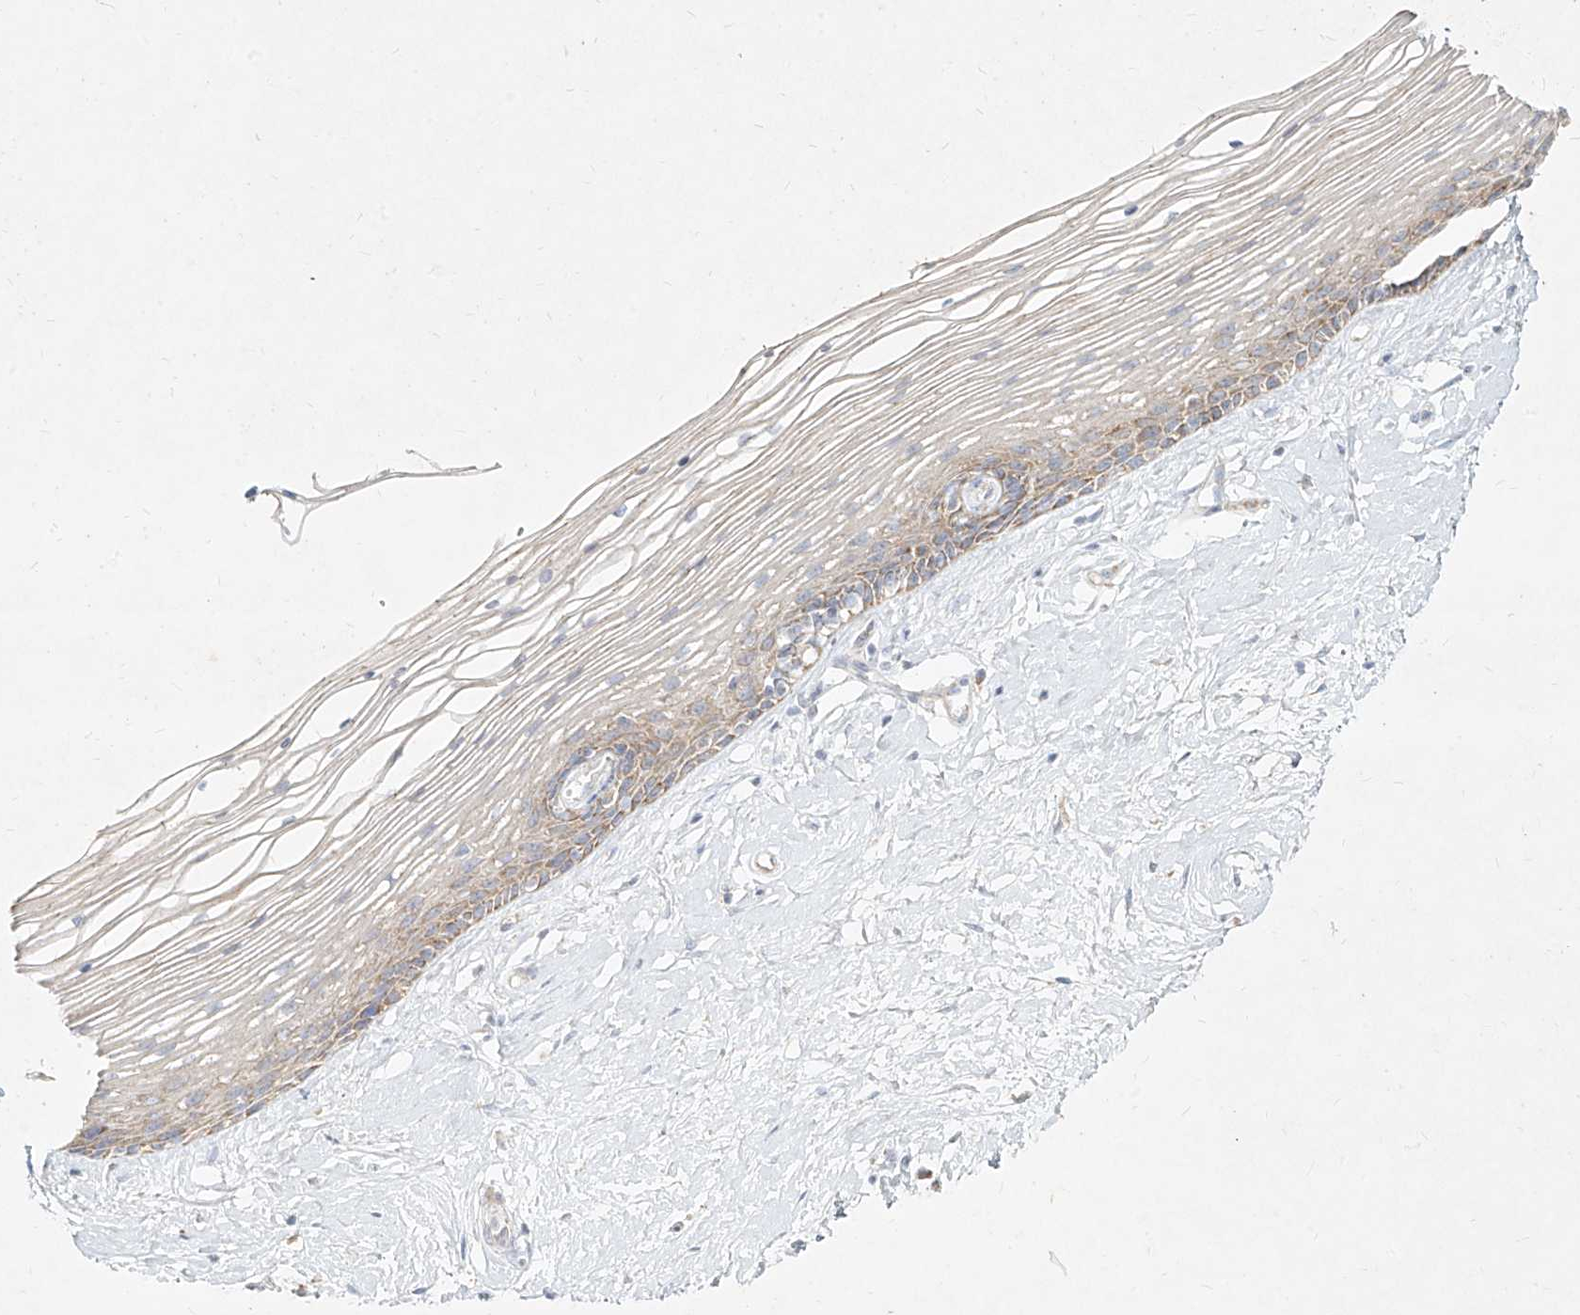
{"staining": {"intensity": "weak", "quantity": "<25%", "location": "cytoplasmic/membranous"}, "tissue": "vagina", "cell_type": "Squamous epithelial cells", "image_type": "normal", "snomed": [{"axis": "morphology", "description": "Normal tissue, NOS"}, {"axis": "topography", "description": "Vagina"}], "caption": "A photomicrograph of human vagina is negative for staining in squamous epithelial cells. (DAB (3,3'-diaminobenzidine) IHC, high magnification).", "gene": "MTX2", "patient": {"sex": "female", "age": 46}}